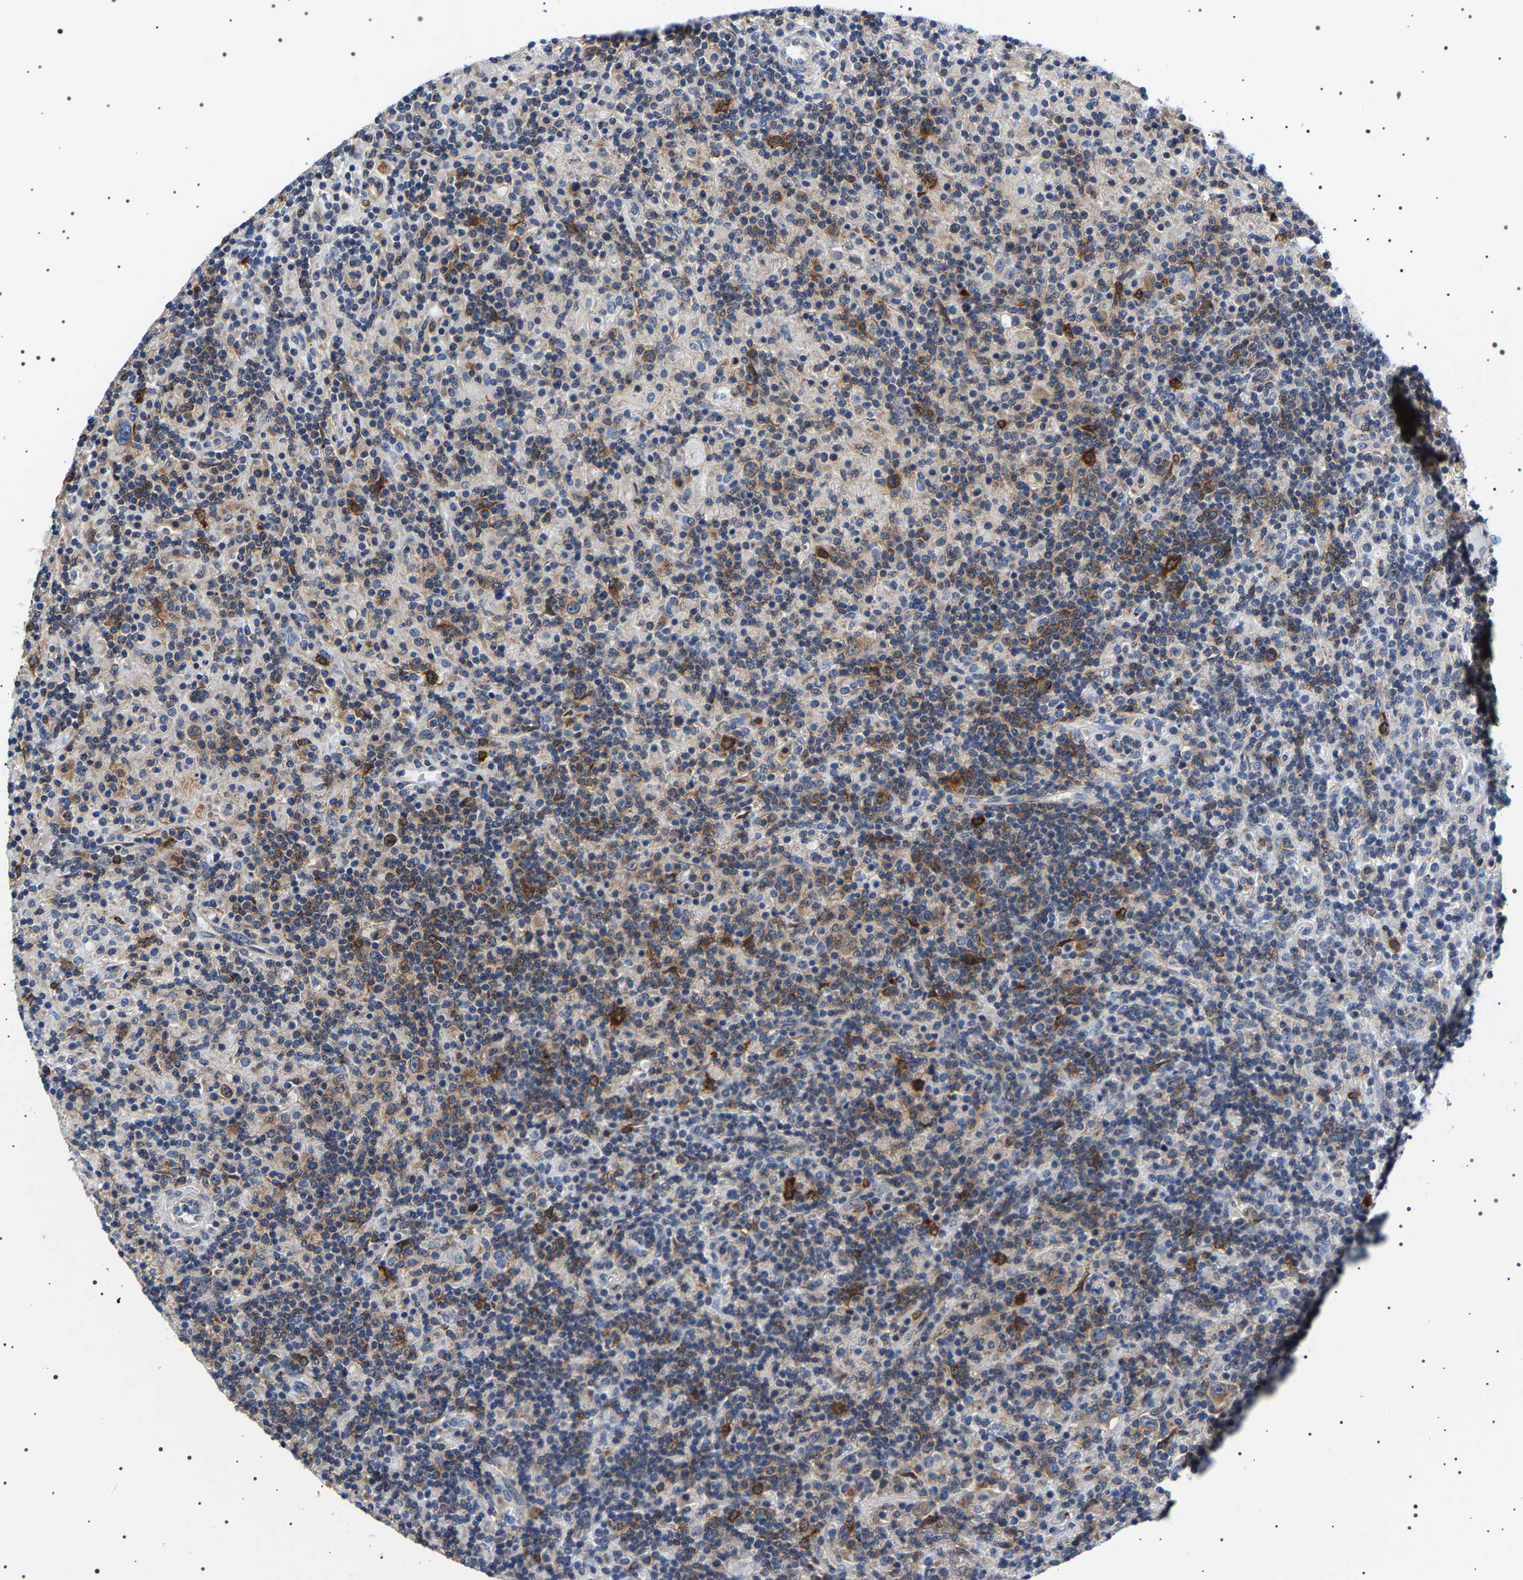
{"staining": {"intensity": "moderate", "quantity": ">75%", "location": "cytoplasmic/membranous"}, "tissue": "lymphoma", "cell_type": "Tumor cells", "image_type": "cancer", "snomed": [{"axis": "morphology", "description": "Hodgkin's disease, NOS"}, {"axis": "topography", "description": "Lymph node"}], "caption": "Moderate cytoplasmic/membranous protein expression is identified in about >75% of tumor cells in lymphoma. The staining was performed using DAB, with brown indicating positive protein expression. Nuclei are stained blue with hematoxylin.", "gene": "SQLE", "patient": {"sex": "male", "age": 70}}